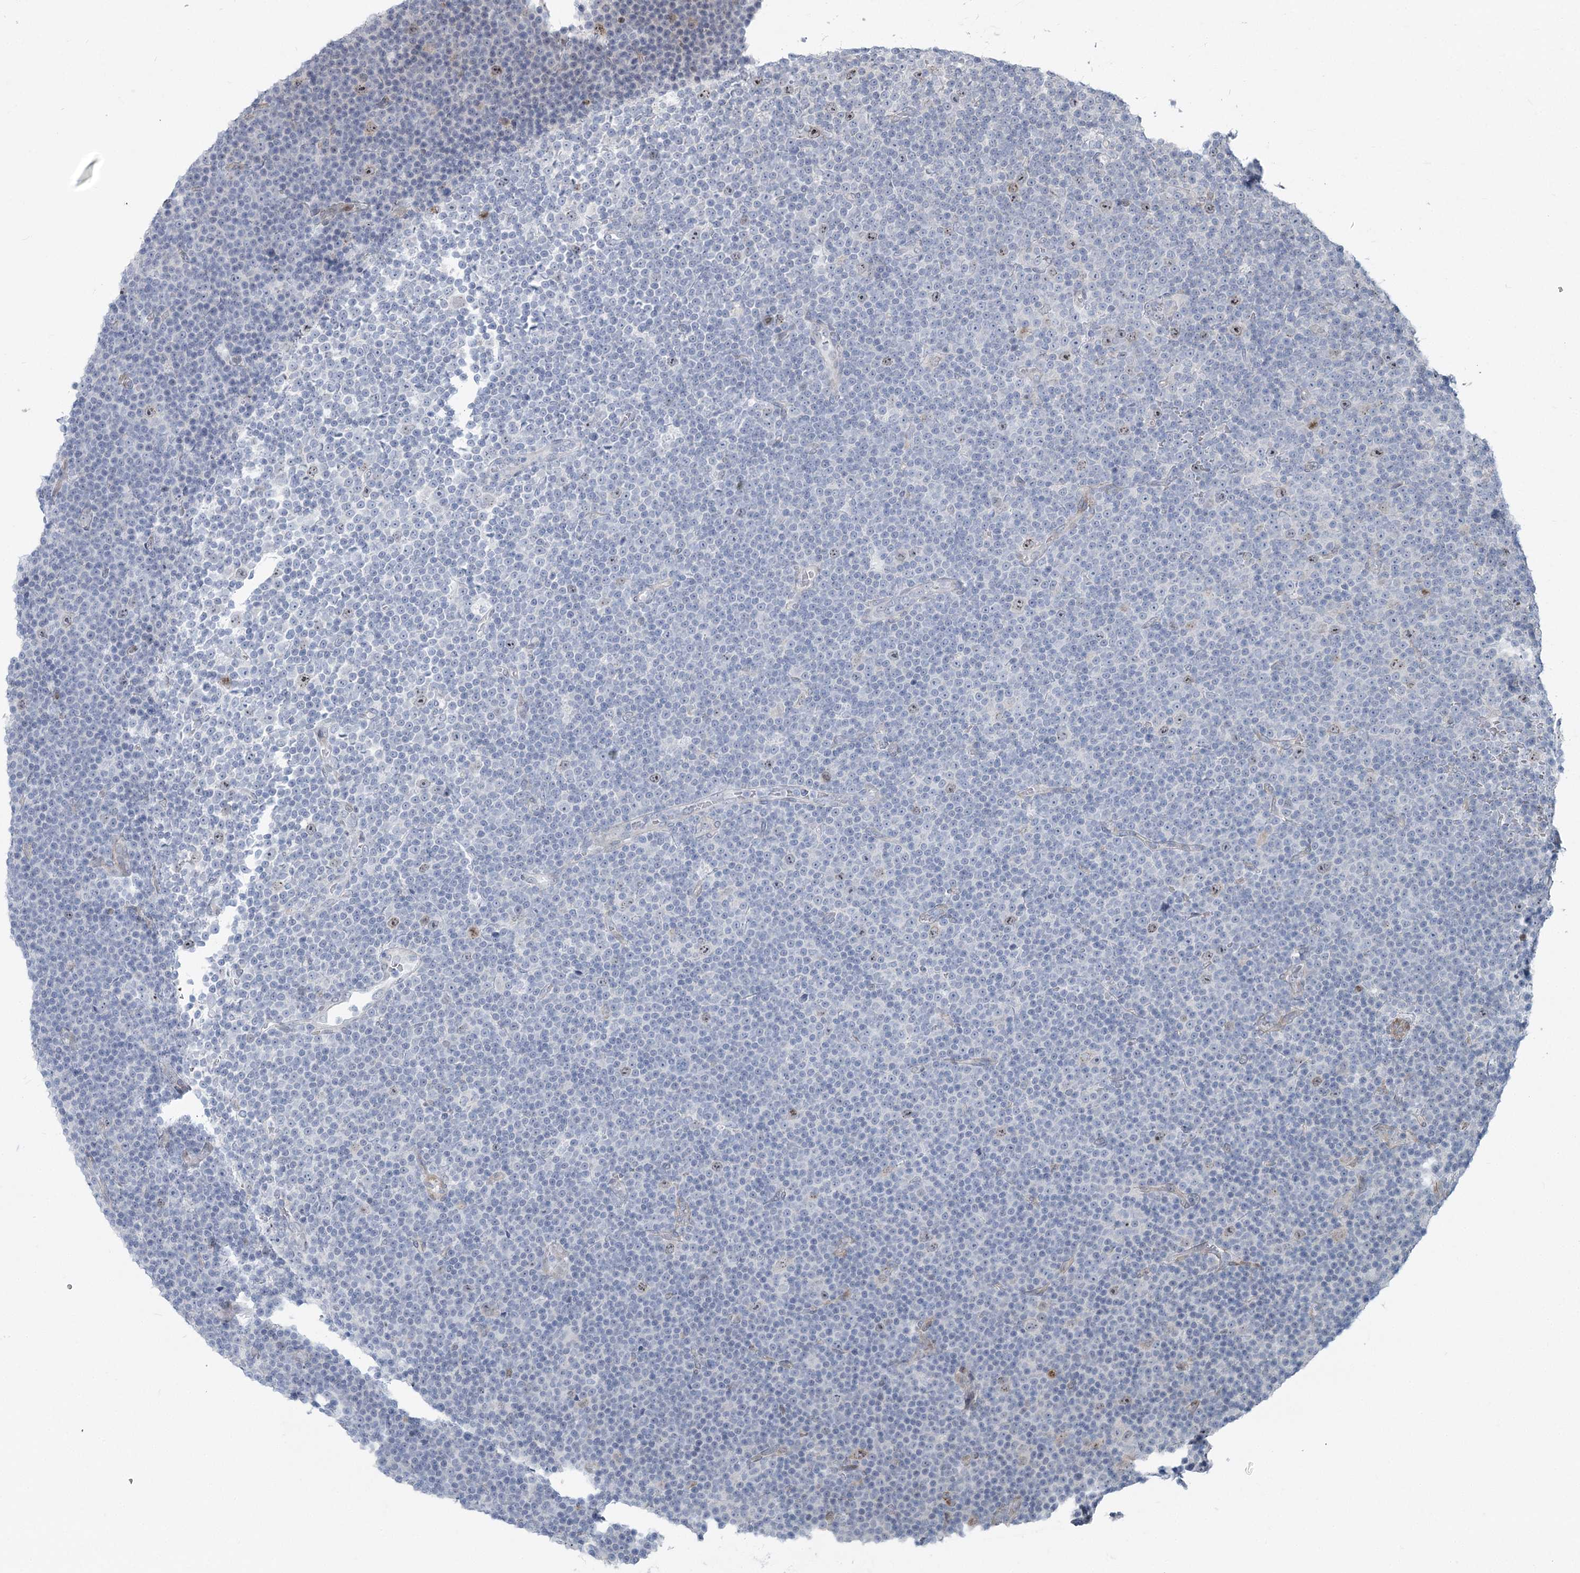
{"staining": {"intensity": "negative", "quantity": "none", "location": "none"}, "tissue": "lymphoma", "cell_type": "Tumor cells", "image_type": "cancer", "snomed": [{"axis": "morphology", "description": "Malignant lymphoma, non-Hodgkin's type, Low grade"}, {"axis": "topography", "description": "Lymph node"}], "caption": "Tumor cells are negative for protein expression in human malignant lymphoma, non-Hodgkin's type (low-grade). The staining is performed using DAB (3,3'-diaminobenzidine) brown chromogen with nuclei counter-stained in using hematoxylin.", "gene": "ABITRAM", "patient": {"sex": "female", "age": 67}}